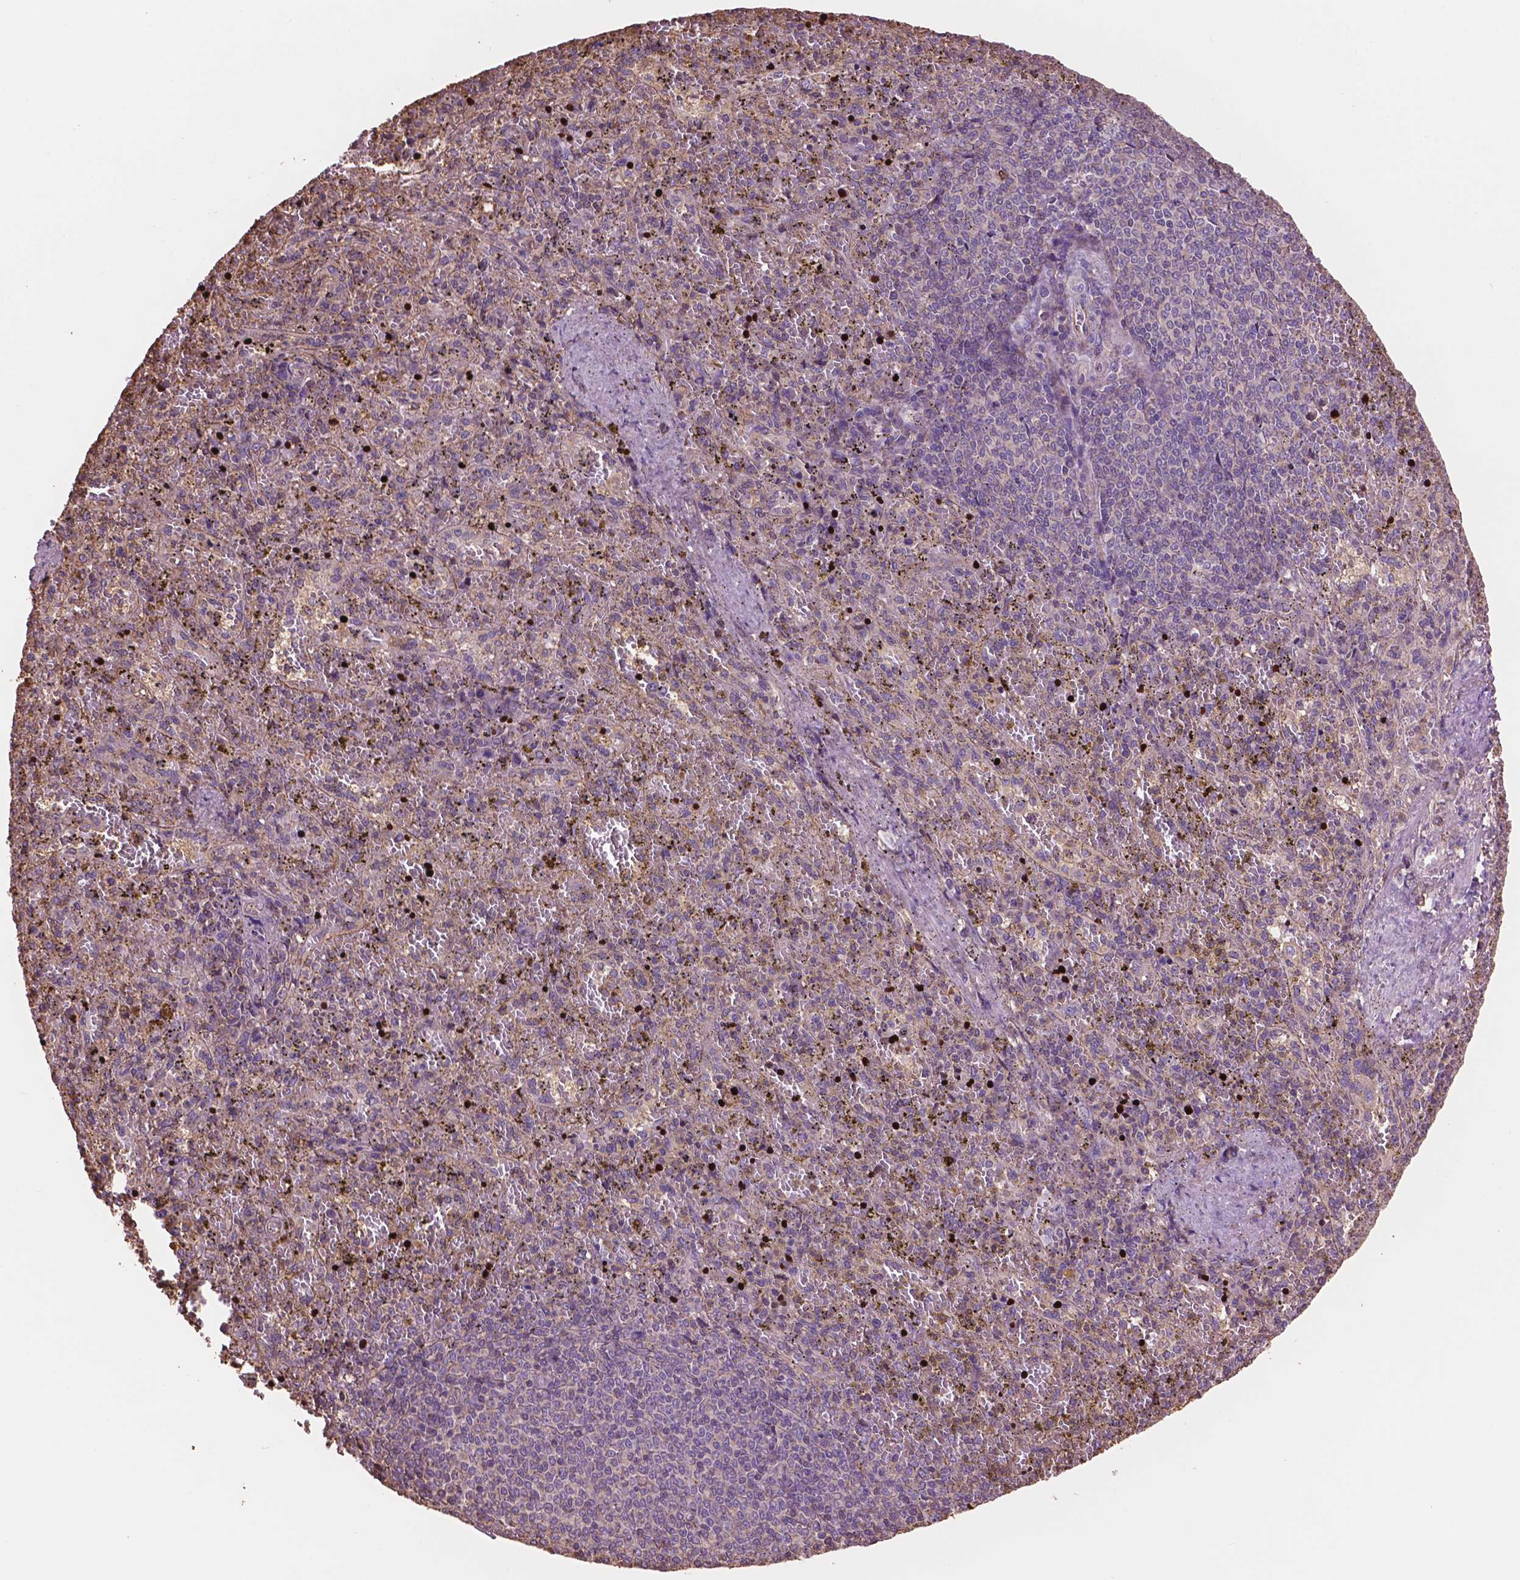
{"staining": {"intensity": "negative", "quantity": "none", "location": "none"}, "tissue": "spleen", "cell_type": "Cells in red pulp", "image_type": "normal", "snomed": [{"axis": "morphology", "description": "Normal tissue, NOS"}, {"axis": "topography", "description": "Spleen"}], "caption": "Immunohistochemical staining of benign spleen exhibits no significant expression in cells in red pulp. (DAB (3,3'-diaminobenzidine) immunohistochemistry (IHC) visualized using brightfield microscopy, high magnification).", "gene": "NIPA2", "patient": {"sex": "female", "age": 50}}